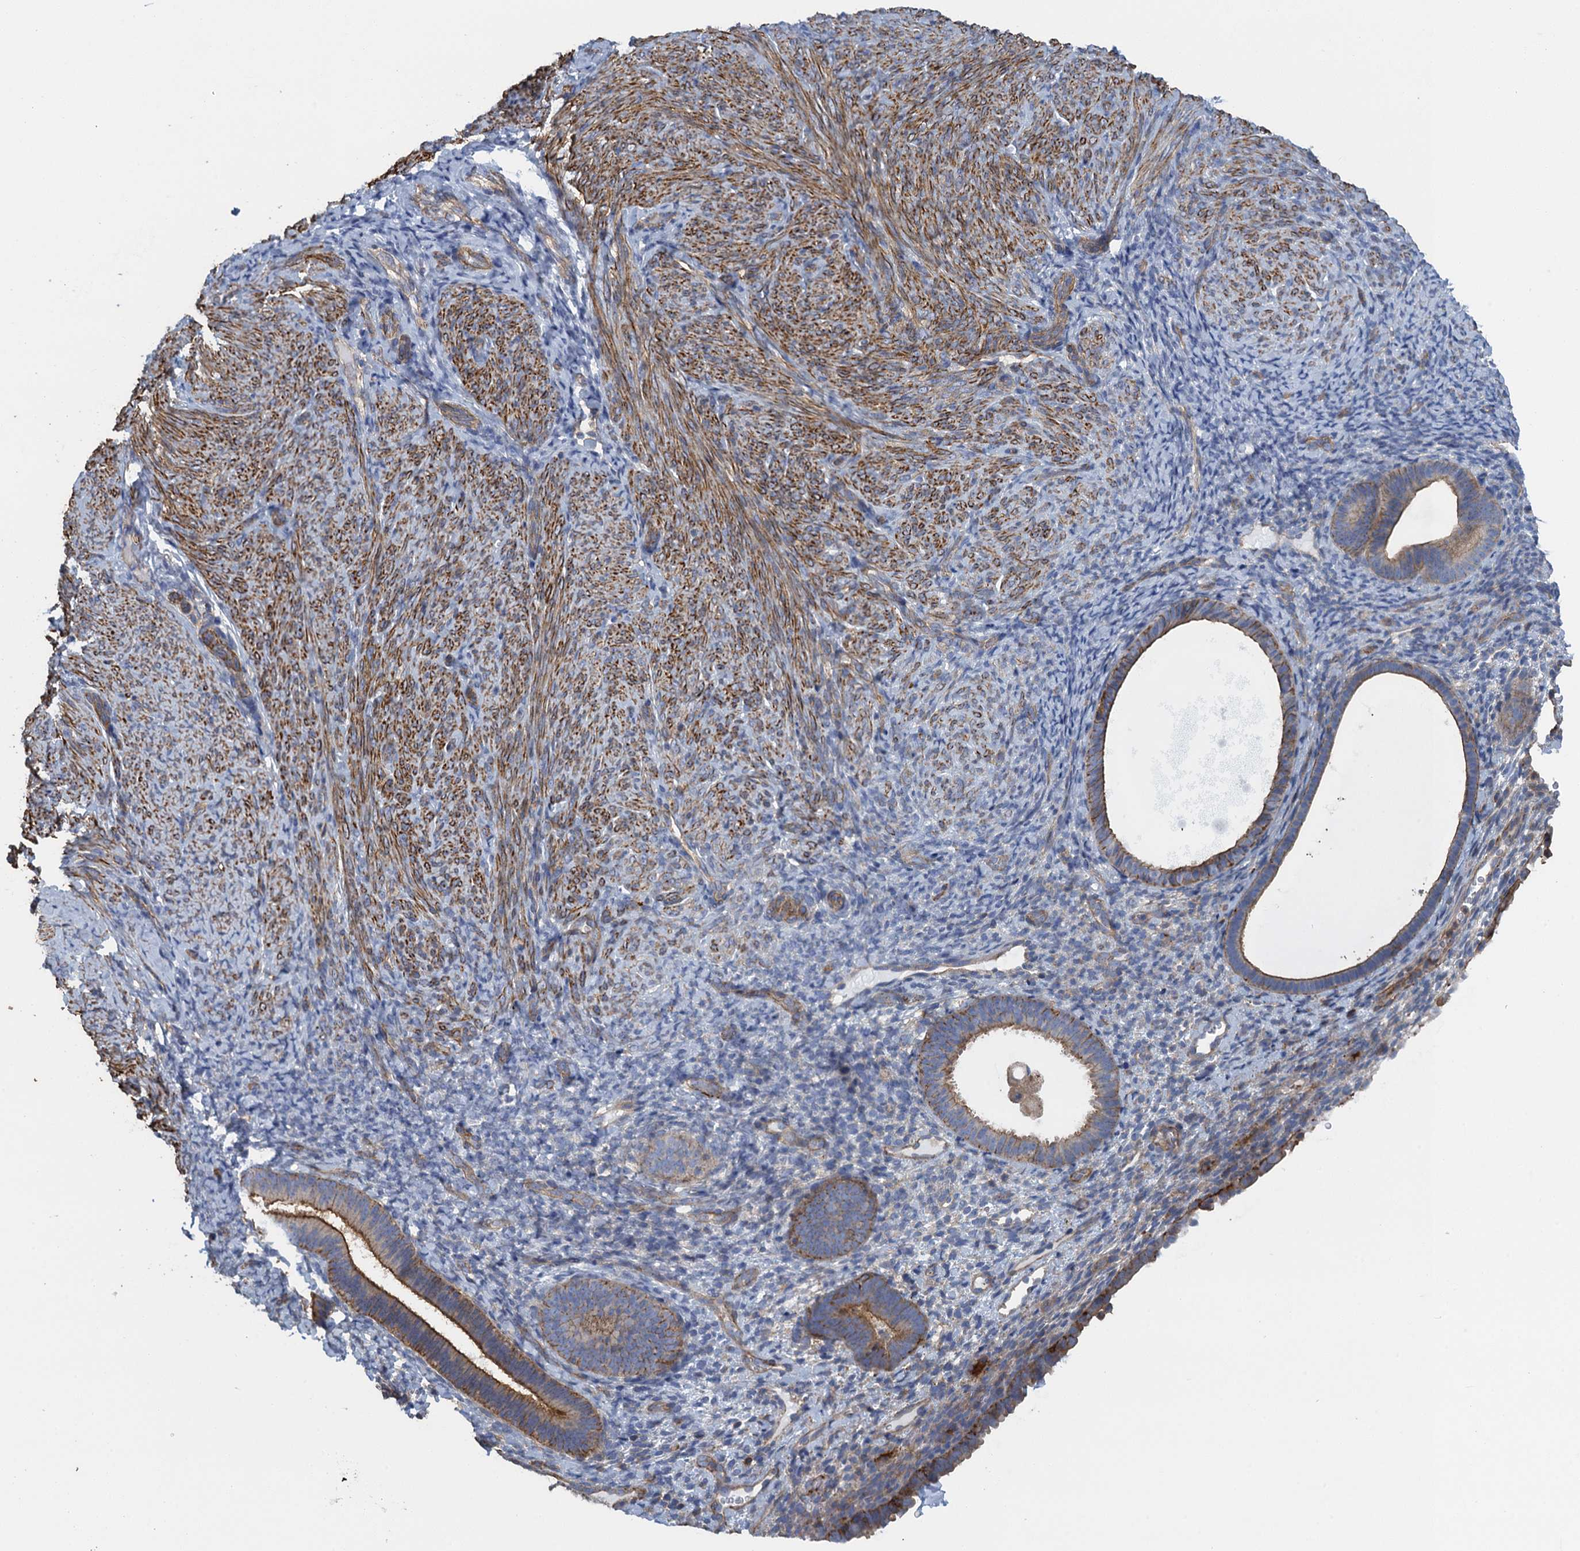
{"staining": {"intensity": "negative", "quantity": "none", "location": "none"}, "tissue": "endometrium", "cell_type": "Cells in endometrial stroma", "image_type": "normal", "snomed": [{"axis": "morphology", "description": "Normal tissue, NOS"}, {"axis": "topography", "description": "Endometrium"}], "caption": "This image is of benign endometrium stained with immunohistochemistry to label a protein in brown with the nuclei are counter-stained blue. There is no expression in cells in endometrial stroma. (Brightfield microscopy of DAB (3,3'-diaminobenzidine) immunohistochemistry (IHC) at high magnification).", "gene": "PROSER2", "patient": {"sex": "female", "age": 65}}